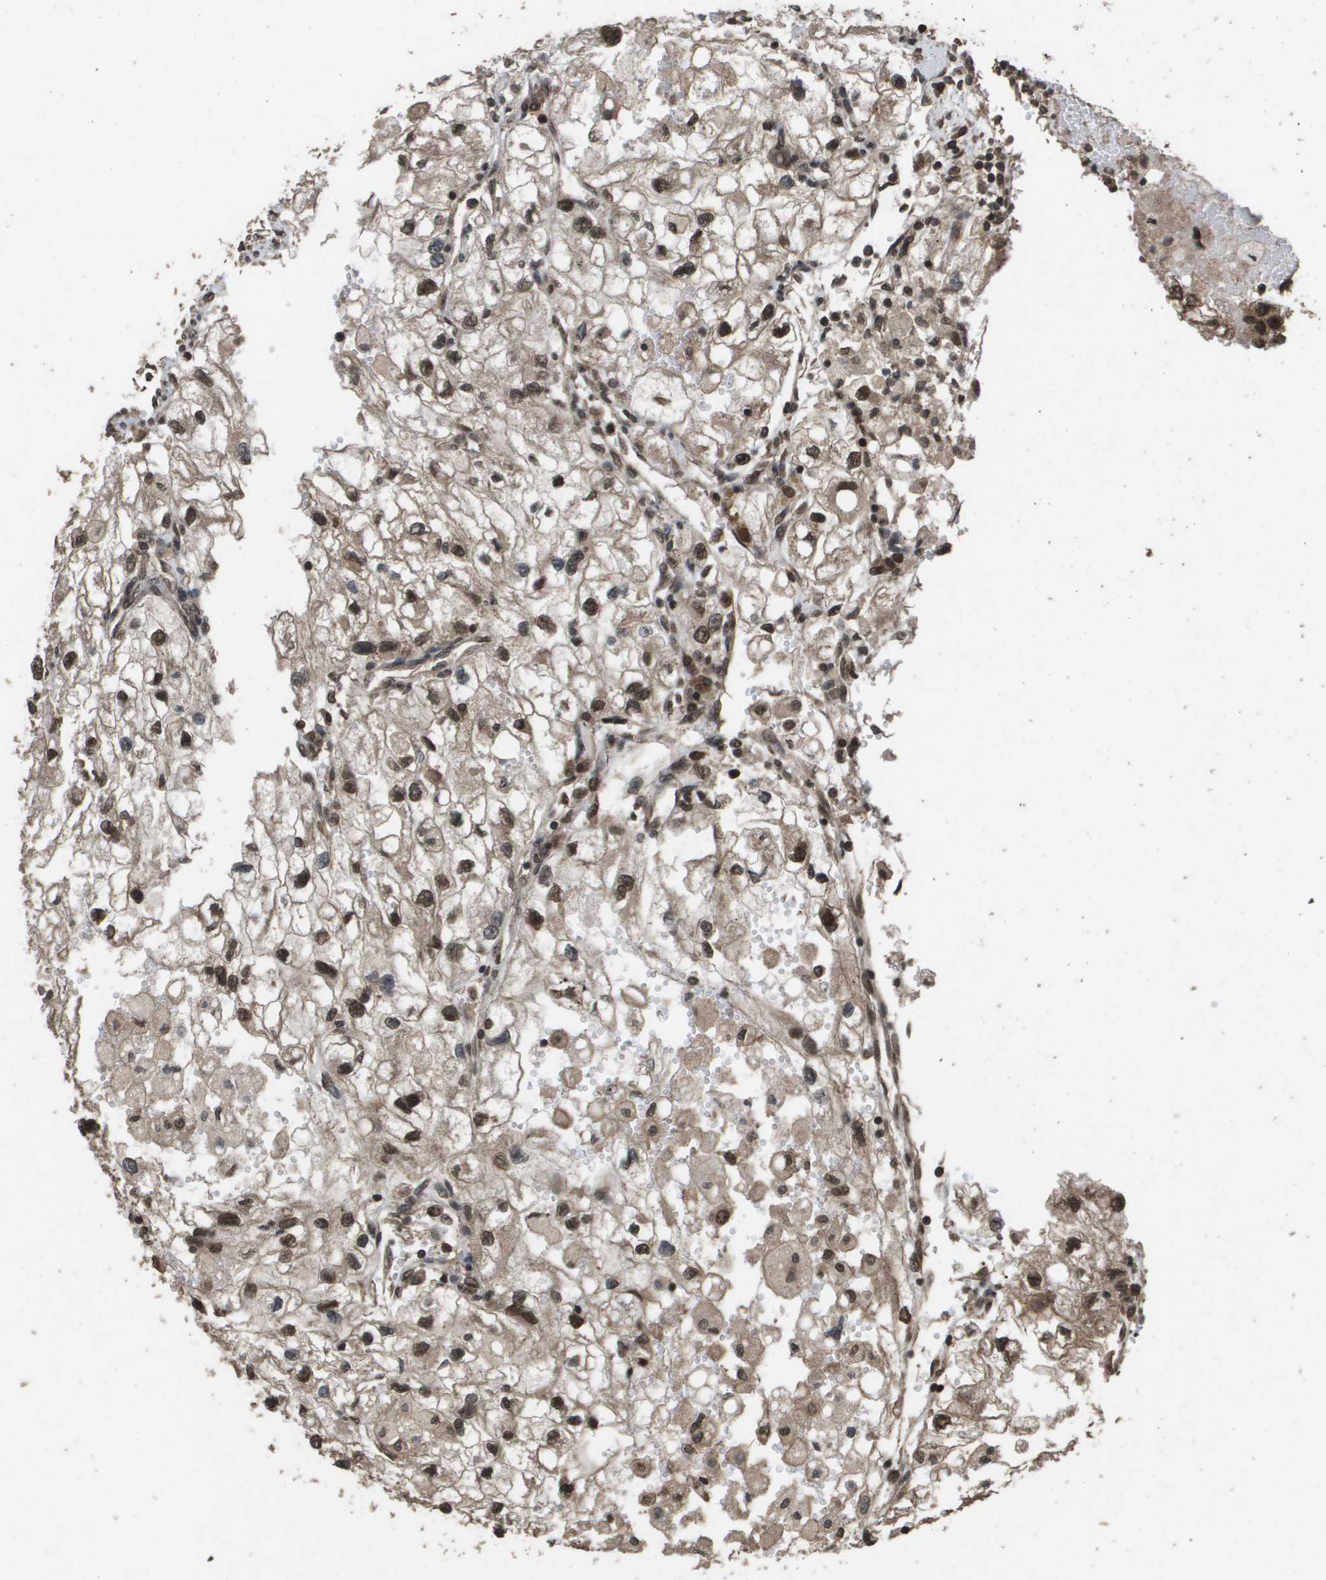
{"staining": {"intensity": "strong", "quantity": ">75%", "location": "cytoplasmic/membranous,nuclear"}, "tissue": "renal cancer", "cell_type": "Tumor cells", "image_type": "cancer", "snomed": [{"axis": "morphology", "description": "Adenocarcinoma, NOS"}, {"axis": "topography", "description": "Kidney"}], "caption": "Immunohistochemical staining of human renal cancer (adenocarcinoma) reveals high levels of strong cytoplasmic/membranous and nuclear positivity in about >75% of tumor cells.", "gene": "AXIN2", "patient": {"sex": "female", "age": 70}}